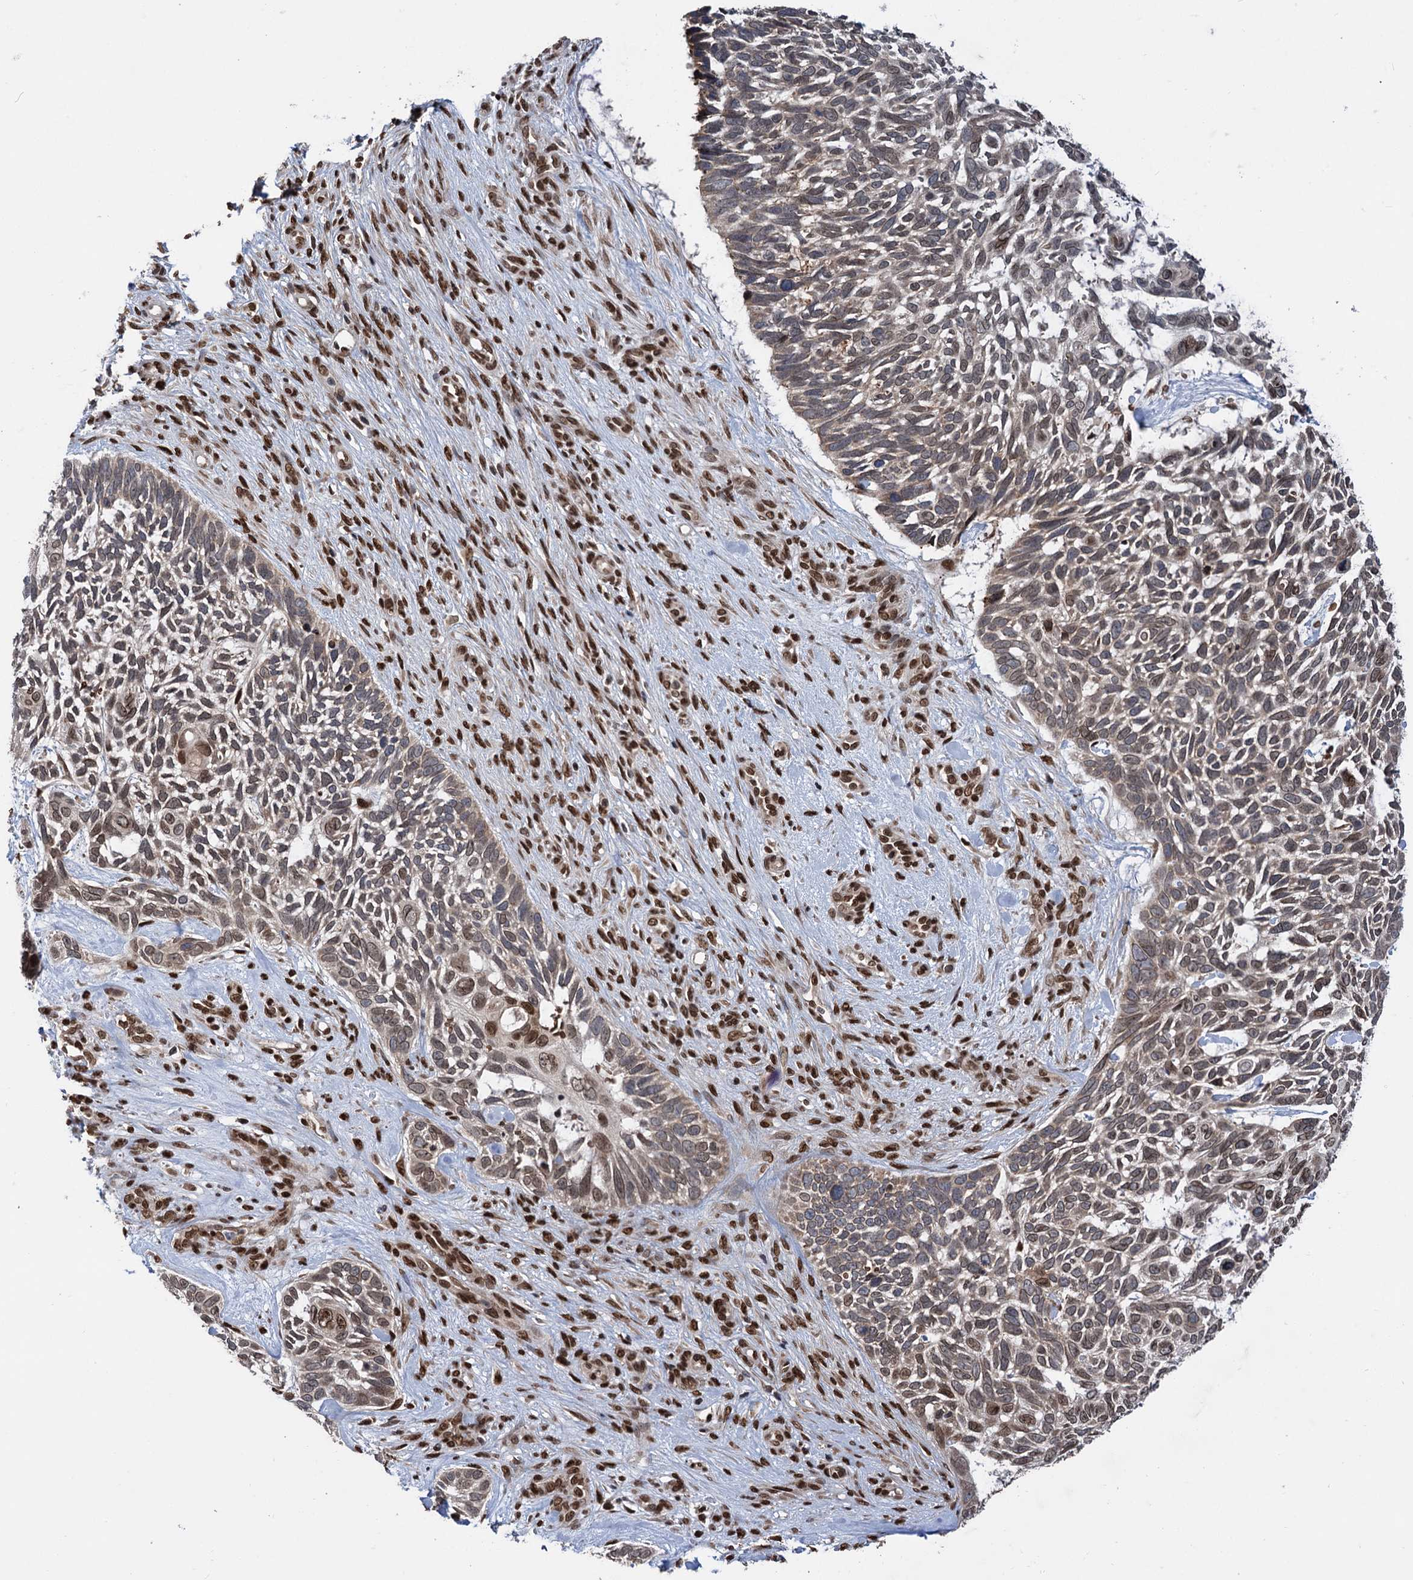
{"staining": {"intensity": "weak", "quantity": "25%-75%", "location": "nuclear"}, "tissue": "skin cancer", "cell_type": "Tumor cells", "image_type": "cancer", "snomed": [{"axis": "morphology", "description": "Basal cell carcinoma"}, {"axis": "topography", "description": "Skin"}], "caption": "Protein staining displays weak nuclear positivity in approximately 25%-75% of tumor cells in skin cancer.", "gene": "MESD", "patient": {"sex": "male", "age": 88}}